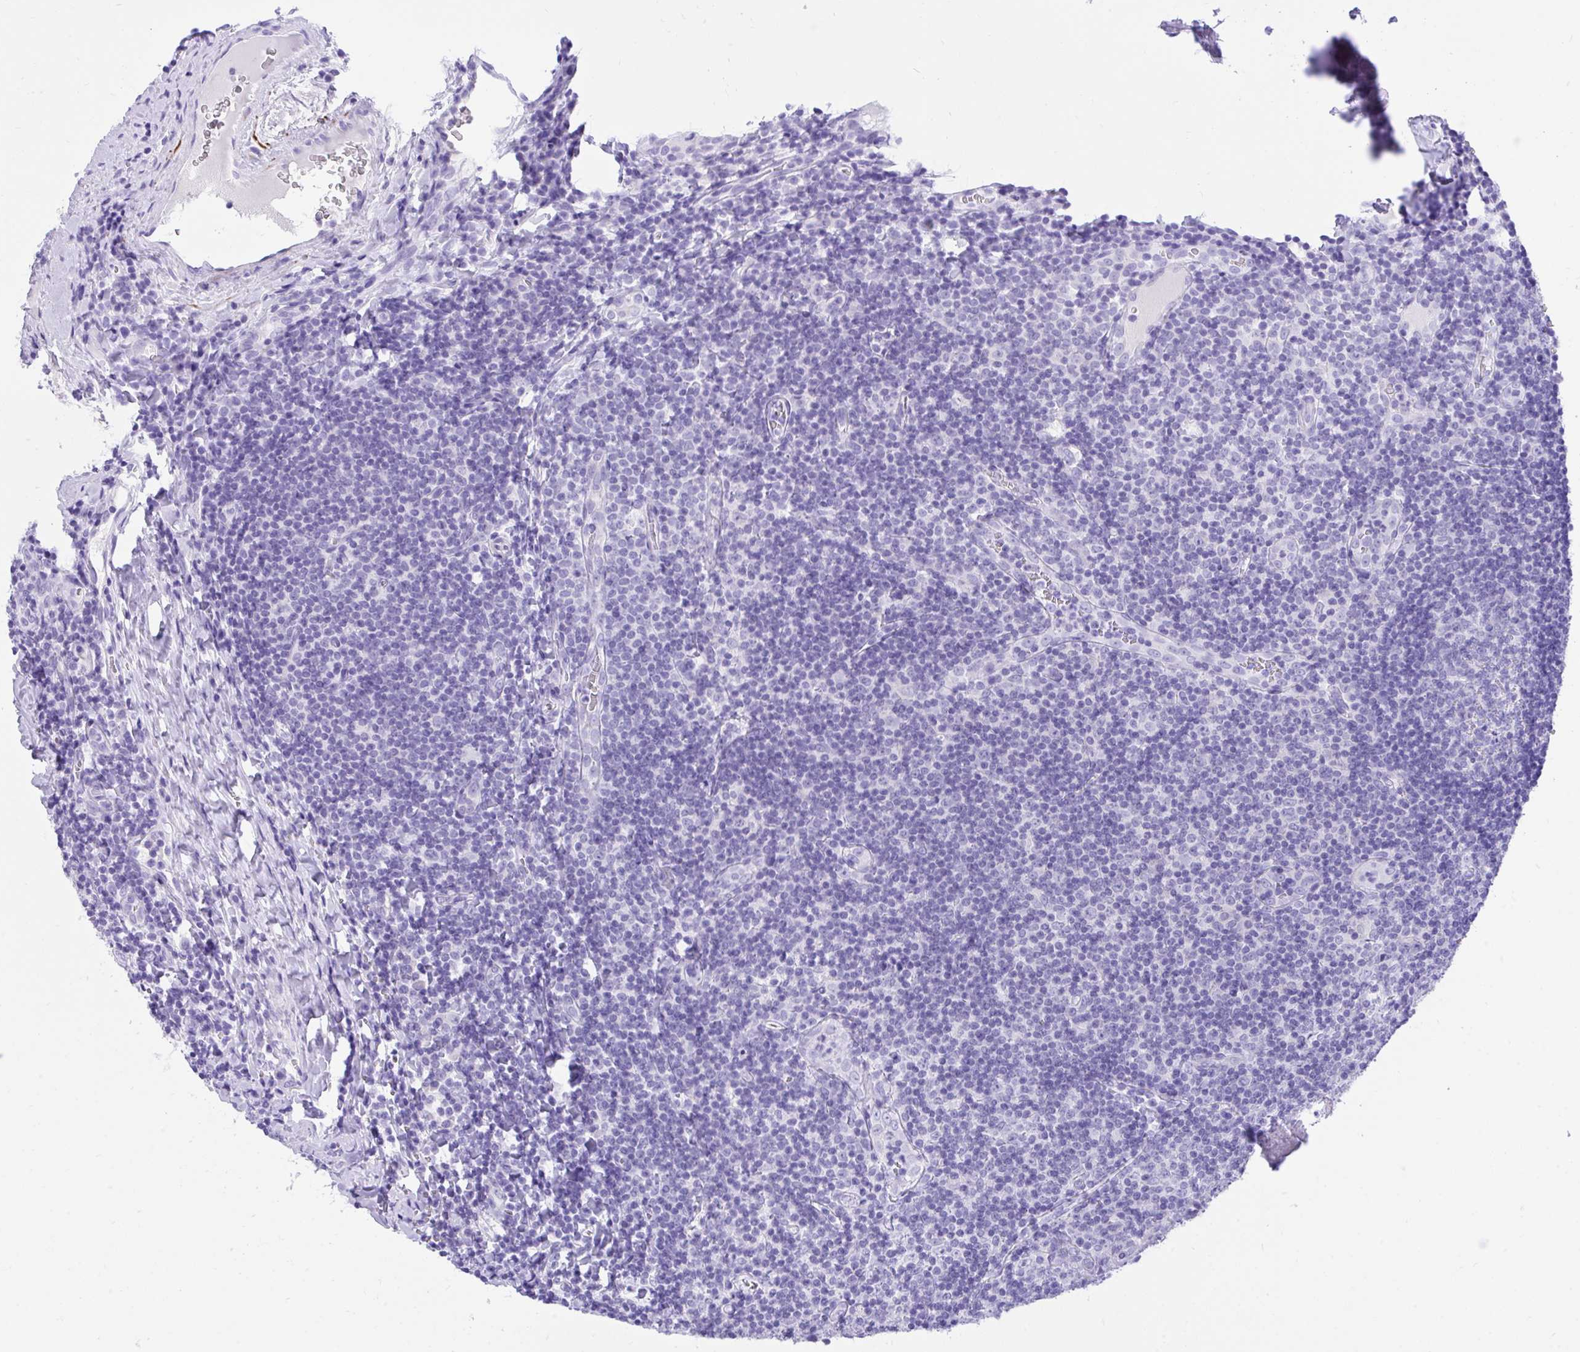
{"staining": {"intensity": "negative", "quantity": "none", "location": "none"}, "tissue": "tonsil", "cell_type": "Germinal center cells", "image_type": "normal", "snomed": [{"axis": "morphology", "description": "Normal tissue, NOS"}, {"axis": "morphology", "description": "Inflammation, NOS"}, {"axis": "topography", "description": "Tonsil"}], "caption": "Immunohistochemistry micrograph of unremarkable tonsil stained for a protein (brown), which demonstrates no positivity in germinal center cells.", "gene": "KCNN4", "patient": {"sex": "female", "age": 31}}